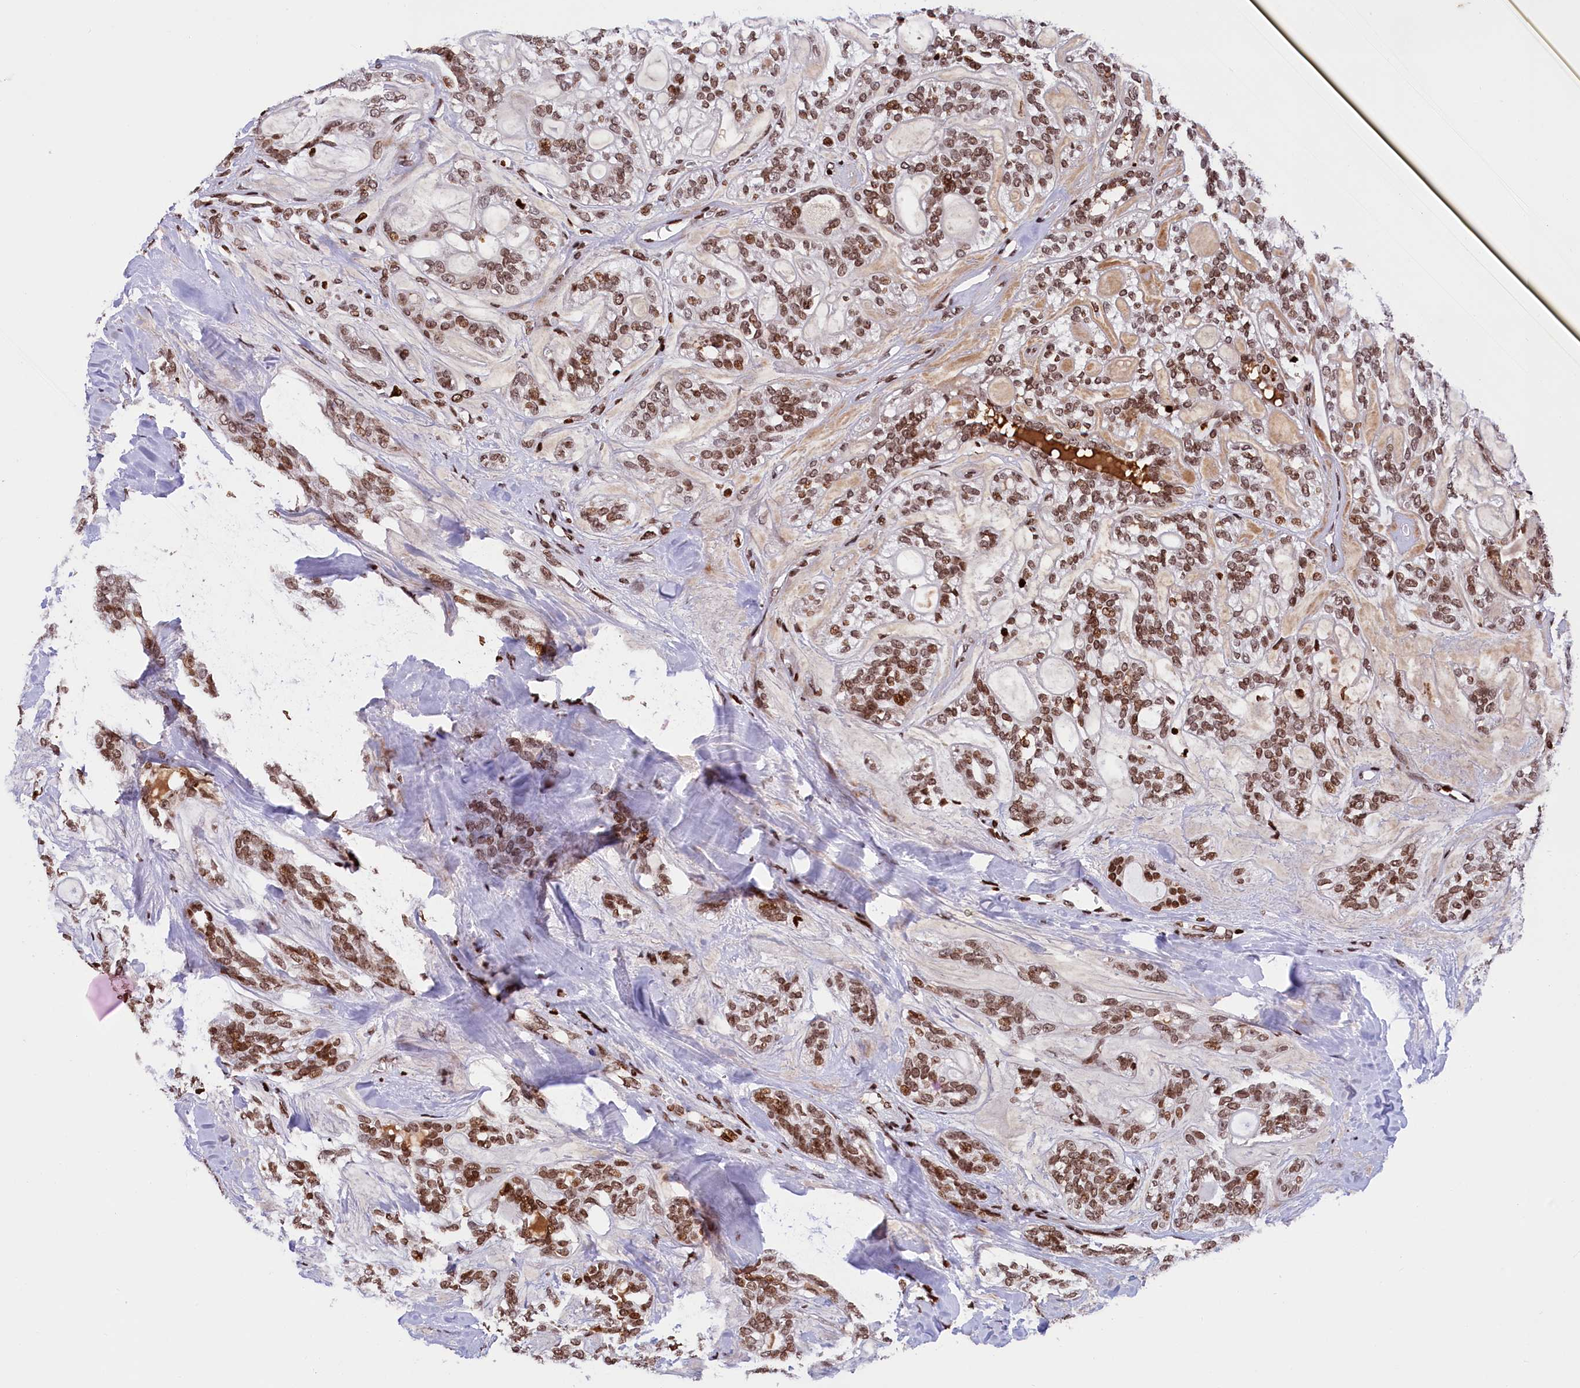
{"staining": {"intensity": "moderate", "quantity": ">75%", "location": "nuclear"}, "tissue": "head and neck cancer", "cell_type": "Tumor cells", "image_type": "cancer", "snomed": [{"axis": "morphology", "description": "Adenocarcinoma, NOS"}, {"axis": "topography", "description": "Head-Neck"}], "caption": "A medium amount of moderate nuclear staining is seen in approximately >75% of tumor cells in adenocarcinoma (head and neck) tissue.", "gene": "TIMM29", "patient": {"sex": "male", "age": 66}}